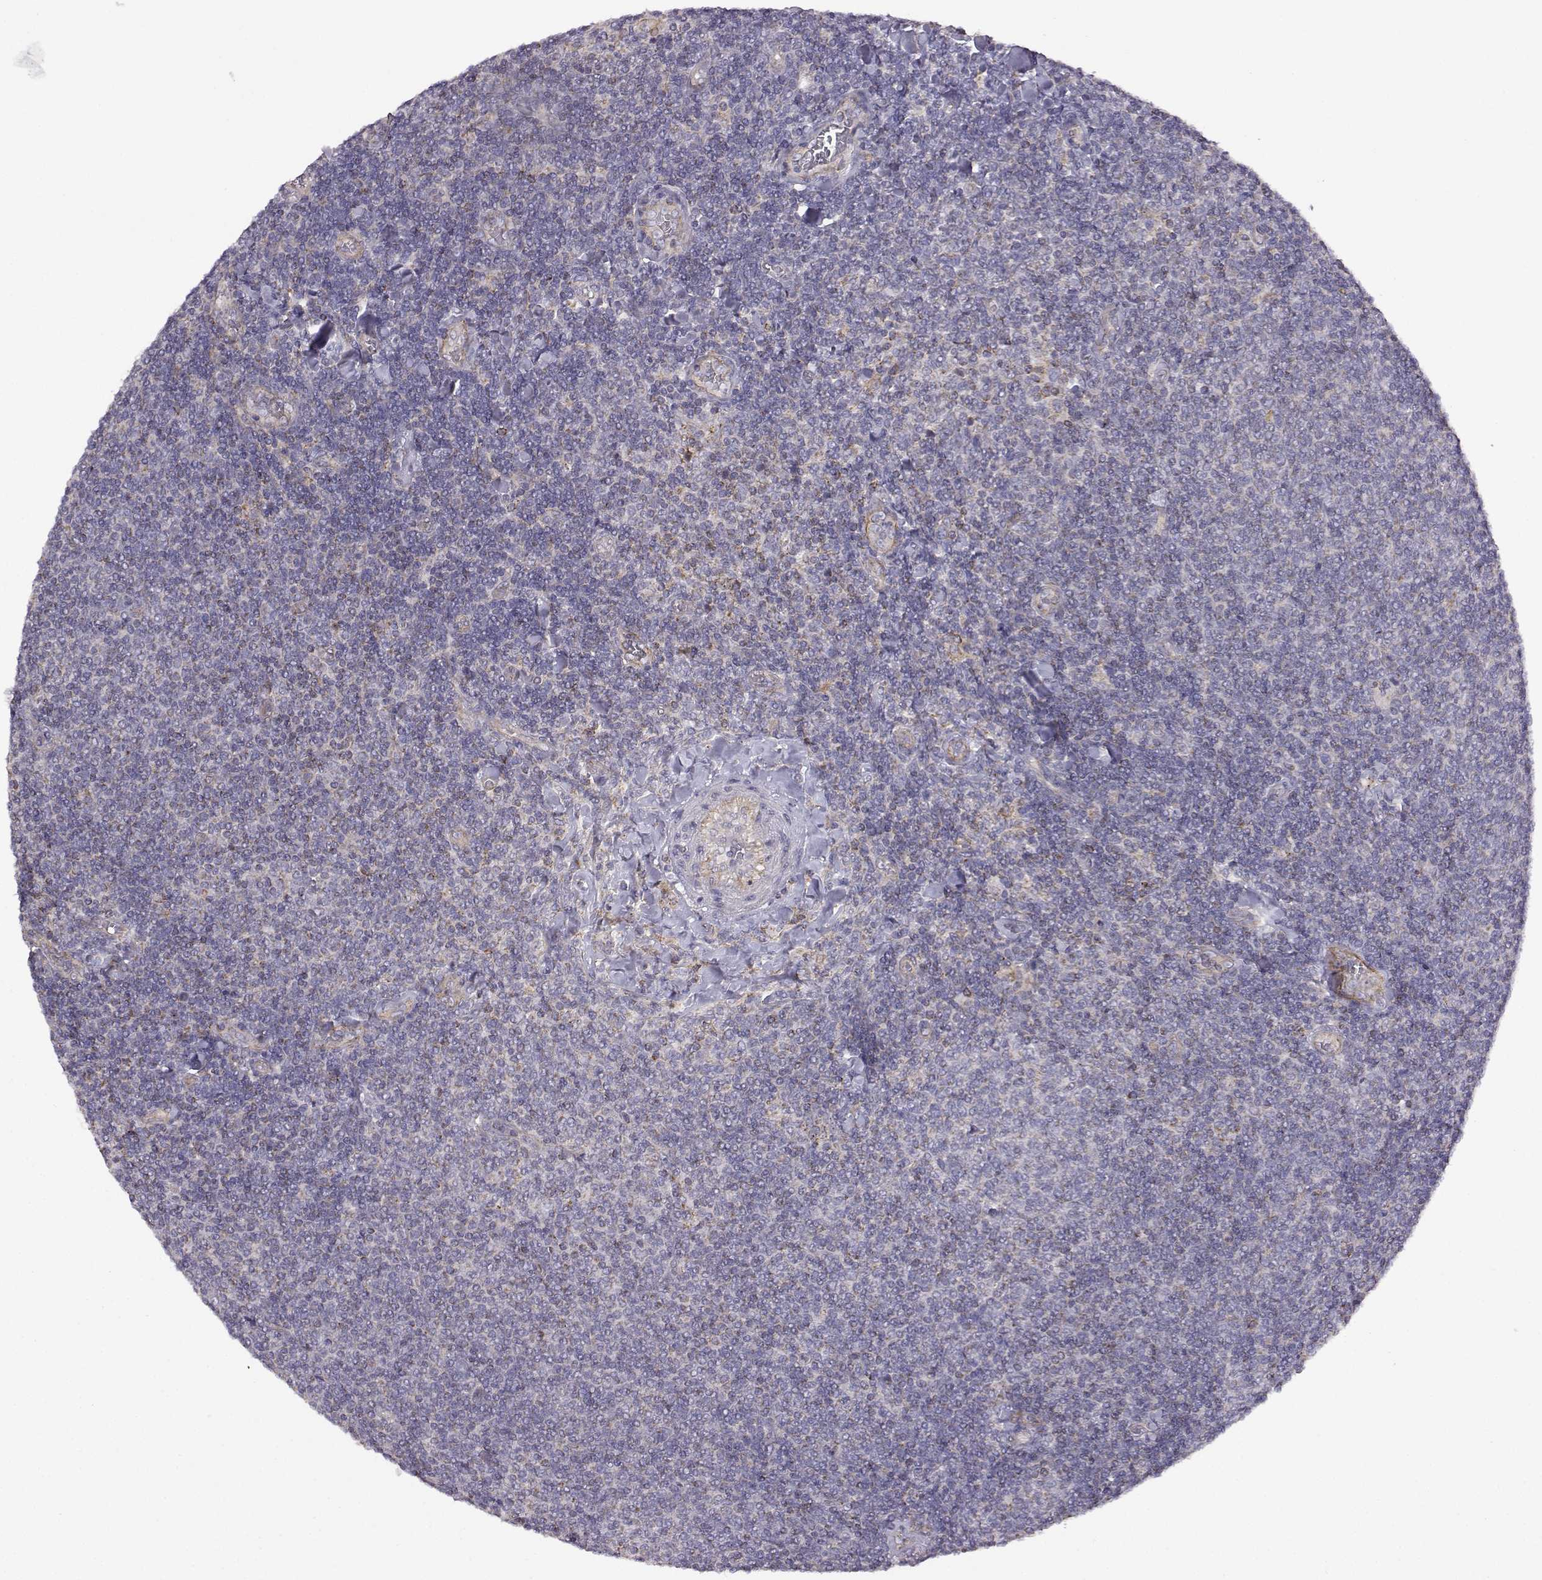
{"staining": {"intensity": "negative", "quantity": "none", "location": "none"}, "tissue": "lymphoma", "cell_type": "Tumor cells", "image_type": "cancer", "snomed": [{"axis": "morphology", "description": "Malignant lymphoma, non-Hodgkin's type, Low grade"}, {"axis": "topography", "description": "Lymph node"}], "caption": "A photomicrograph of human lymphoma is negative for staining in tumor cells.", "gene": "DDC", "patient": {"sex": "male", "age": 52}}